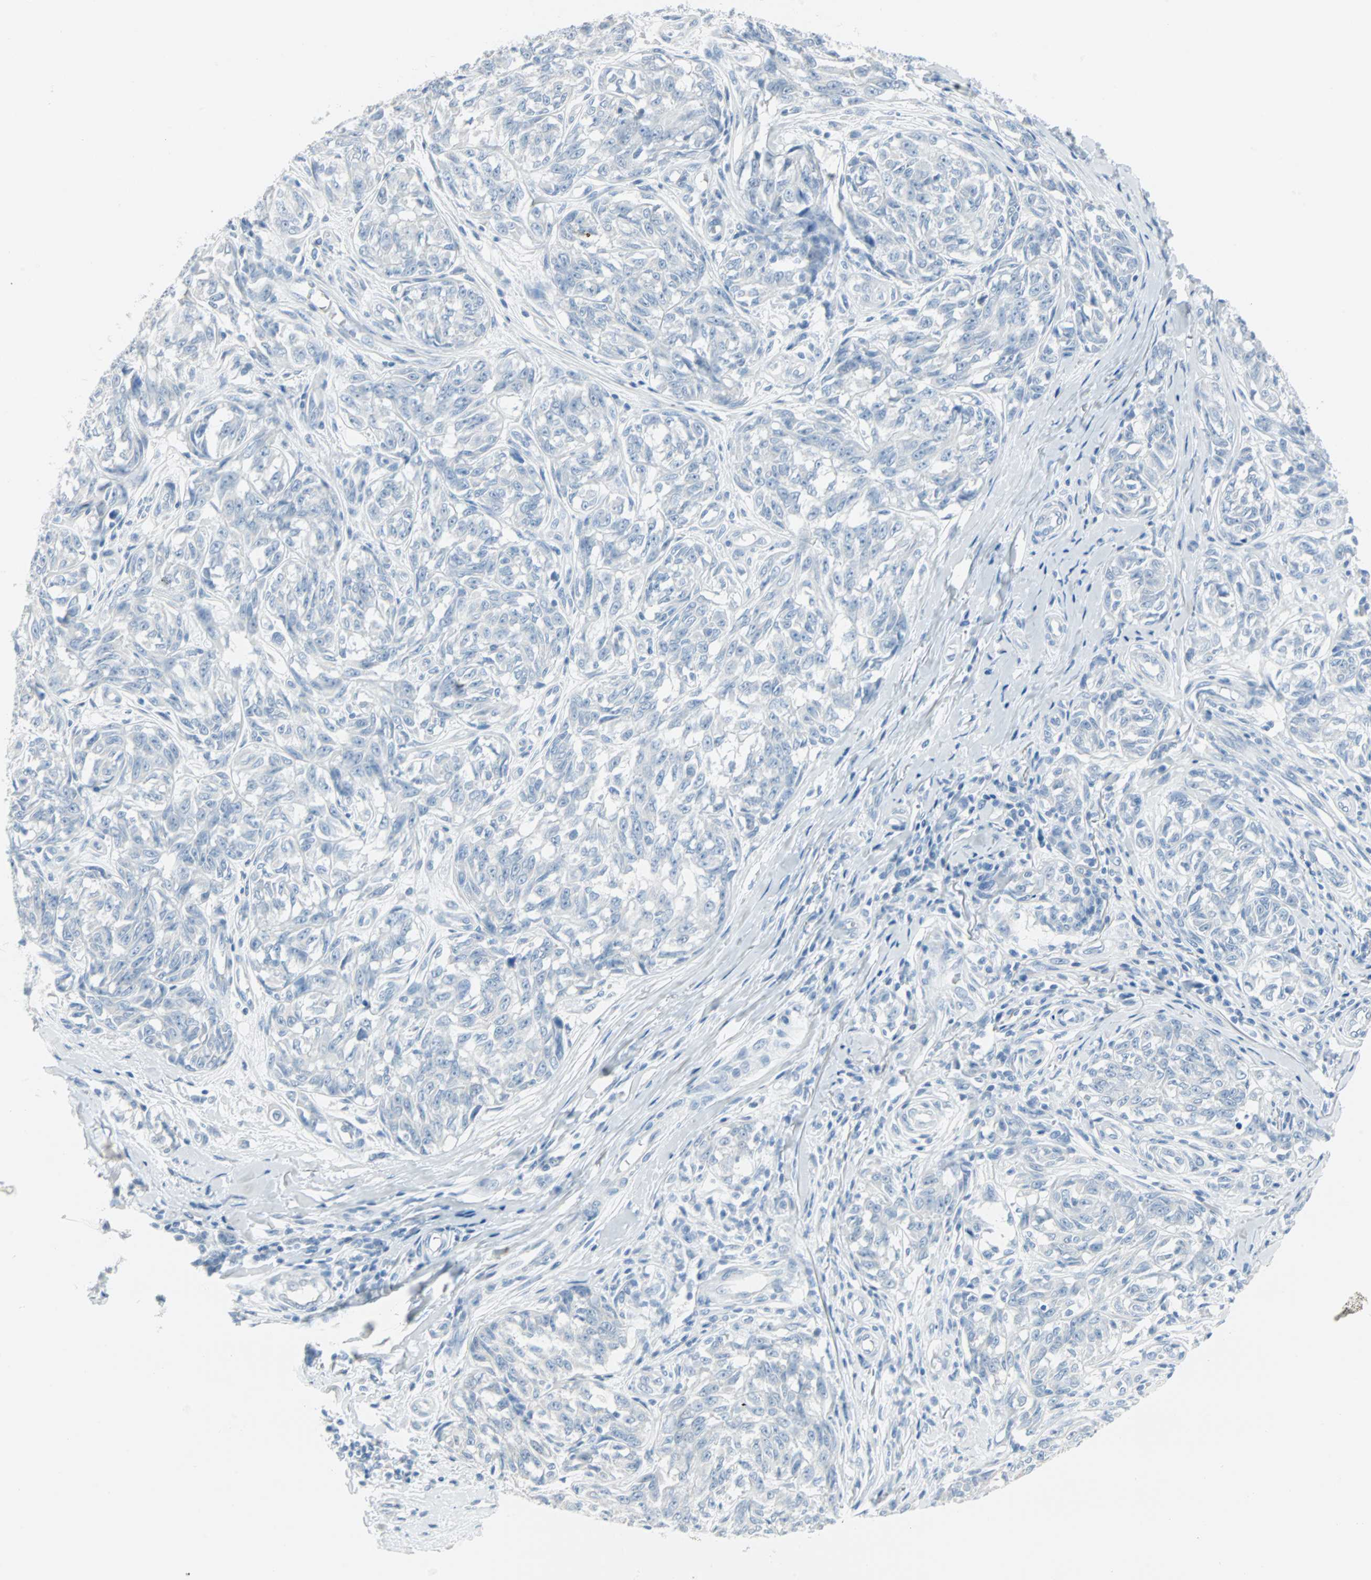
{"staining": {"intensity": "negative", "quantity": "none", "location": "none"}, "tissue": "melanoma", "cell_type": "Tumor cells", "image_type": "cancer", "snomed": [{"axis": "morphology", "description": "Malignant melanoma, NOS"}, {"axis": "topography", "description": "Skin"}], "caption": "An image of malignant melanoma stained for a protein exhibits no brown staining in tumor cells.", "gene": "STX1A", "patient": {"sex": "female", "age": 64}}